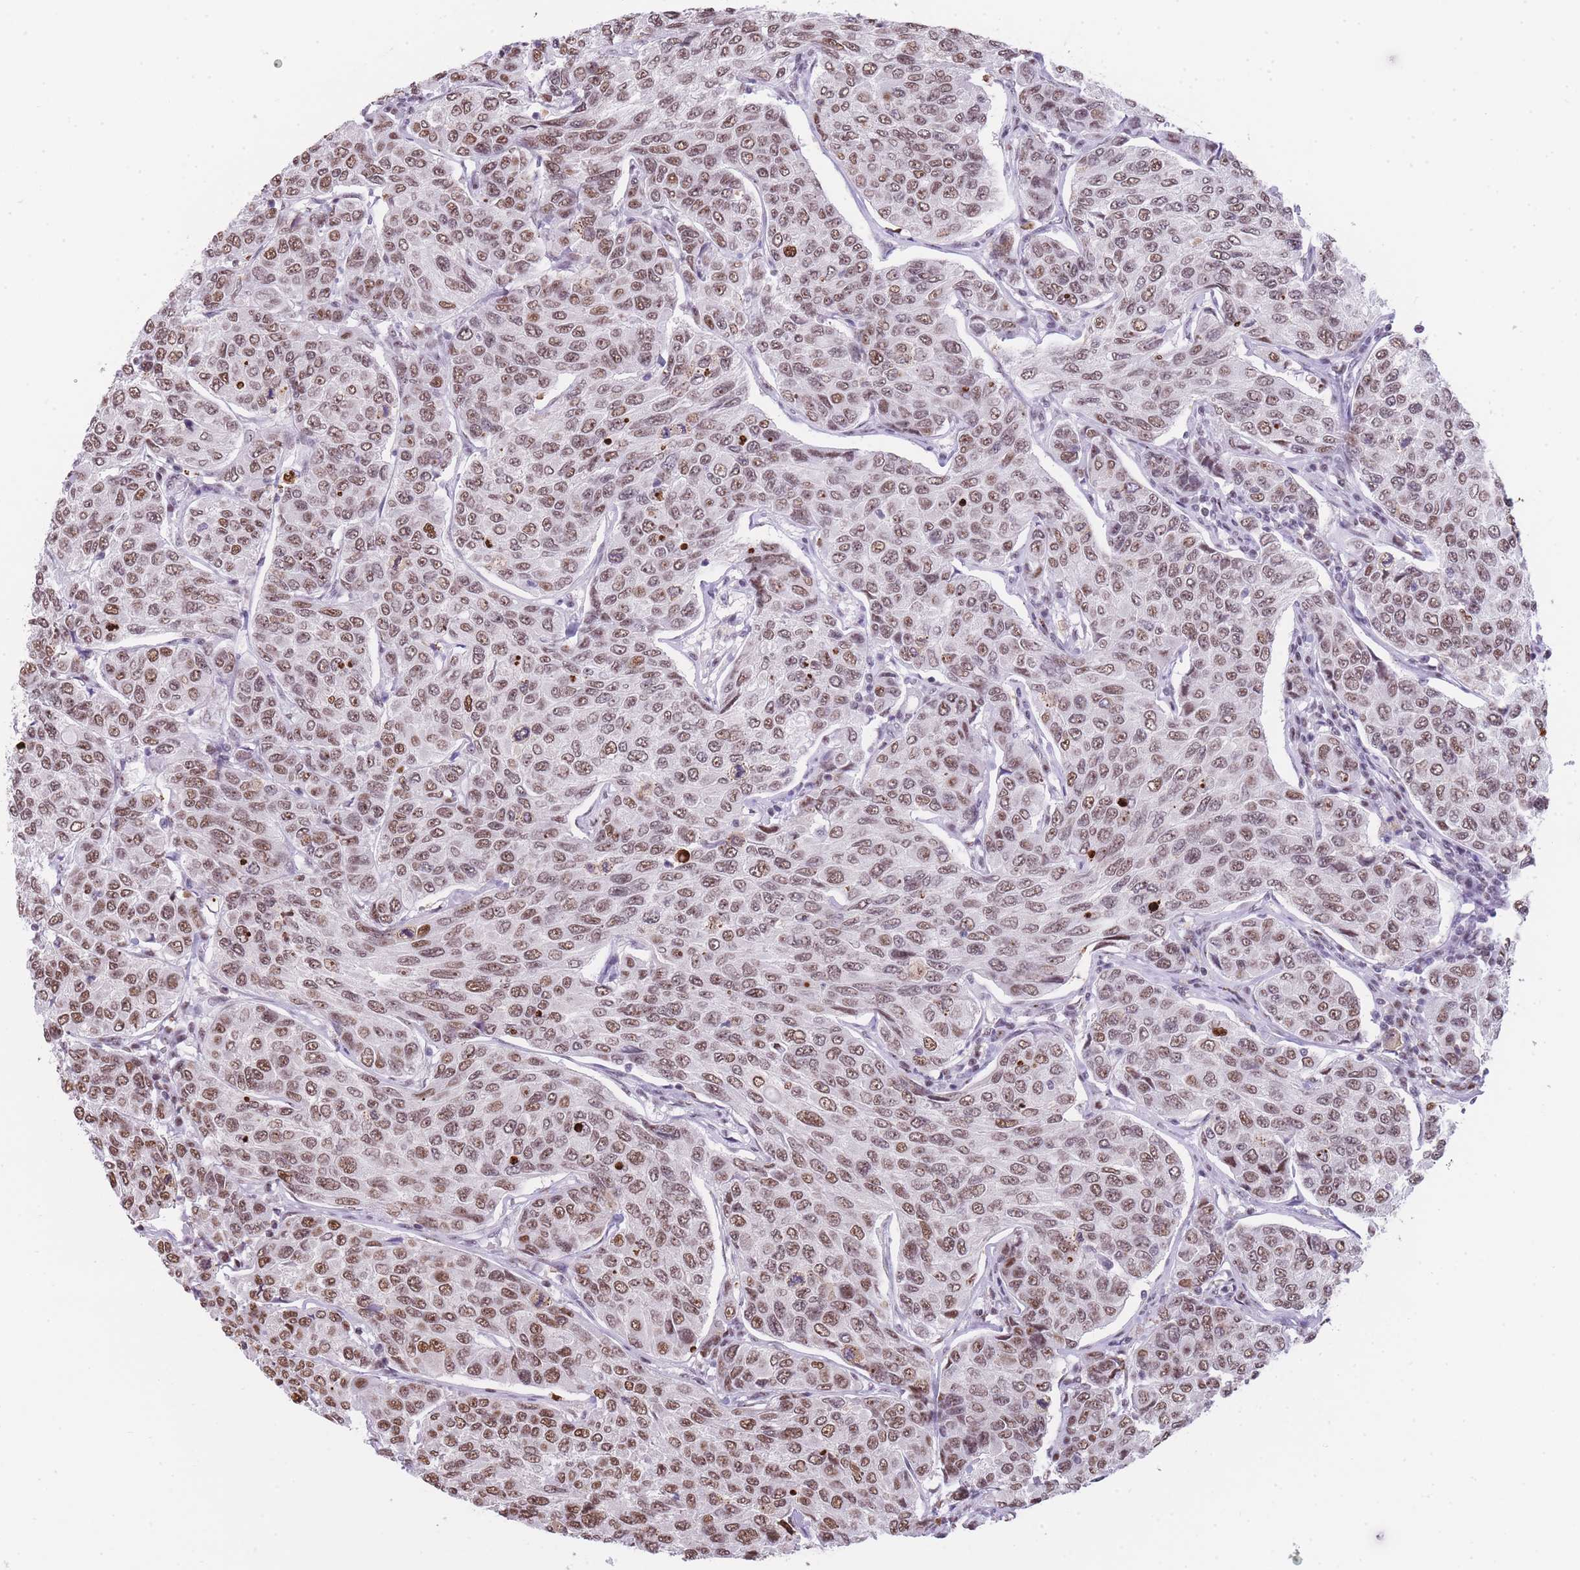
{"staining": {"intensity": "moderate", "quantity": ">75%", "location": "nuclear"}, "tissue": "breast cancer", "cell_type": "Tumor cells", "image_type": "cancer", "snomed": [{"axis": "morphology", "description": "Duct carcinoma"}, {"axis": "topography", "description": "Breast"}], "caption": "Tumor cells exhibit medium levels of moderate nuclear expression in approximately >75% of cells in breast cancer (invasive ductal carcinoma).", "gene": "EVC2", "patient": {"sex": "female", "age": 55}}